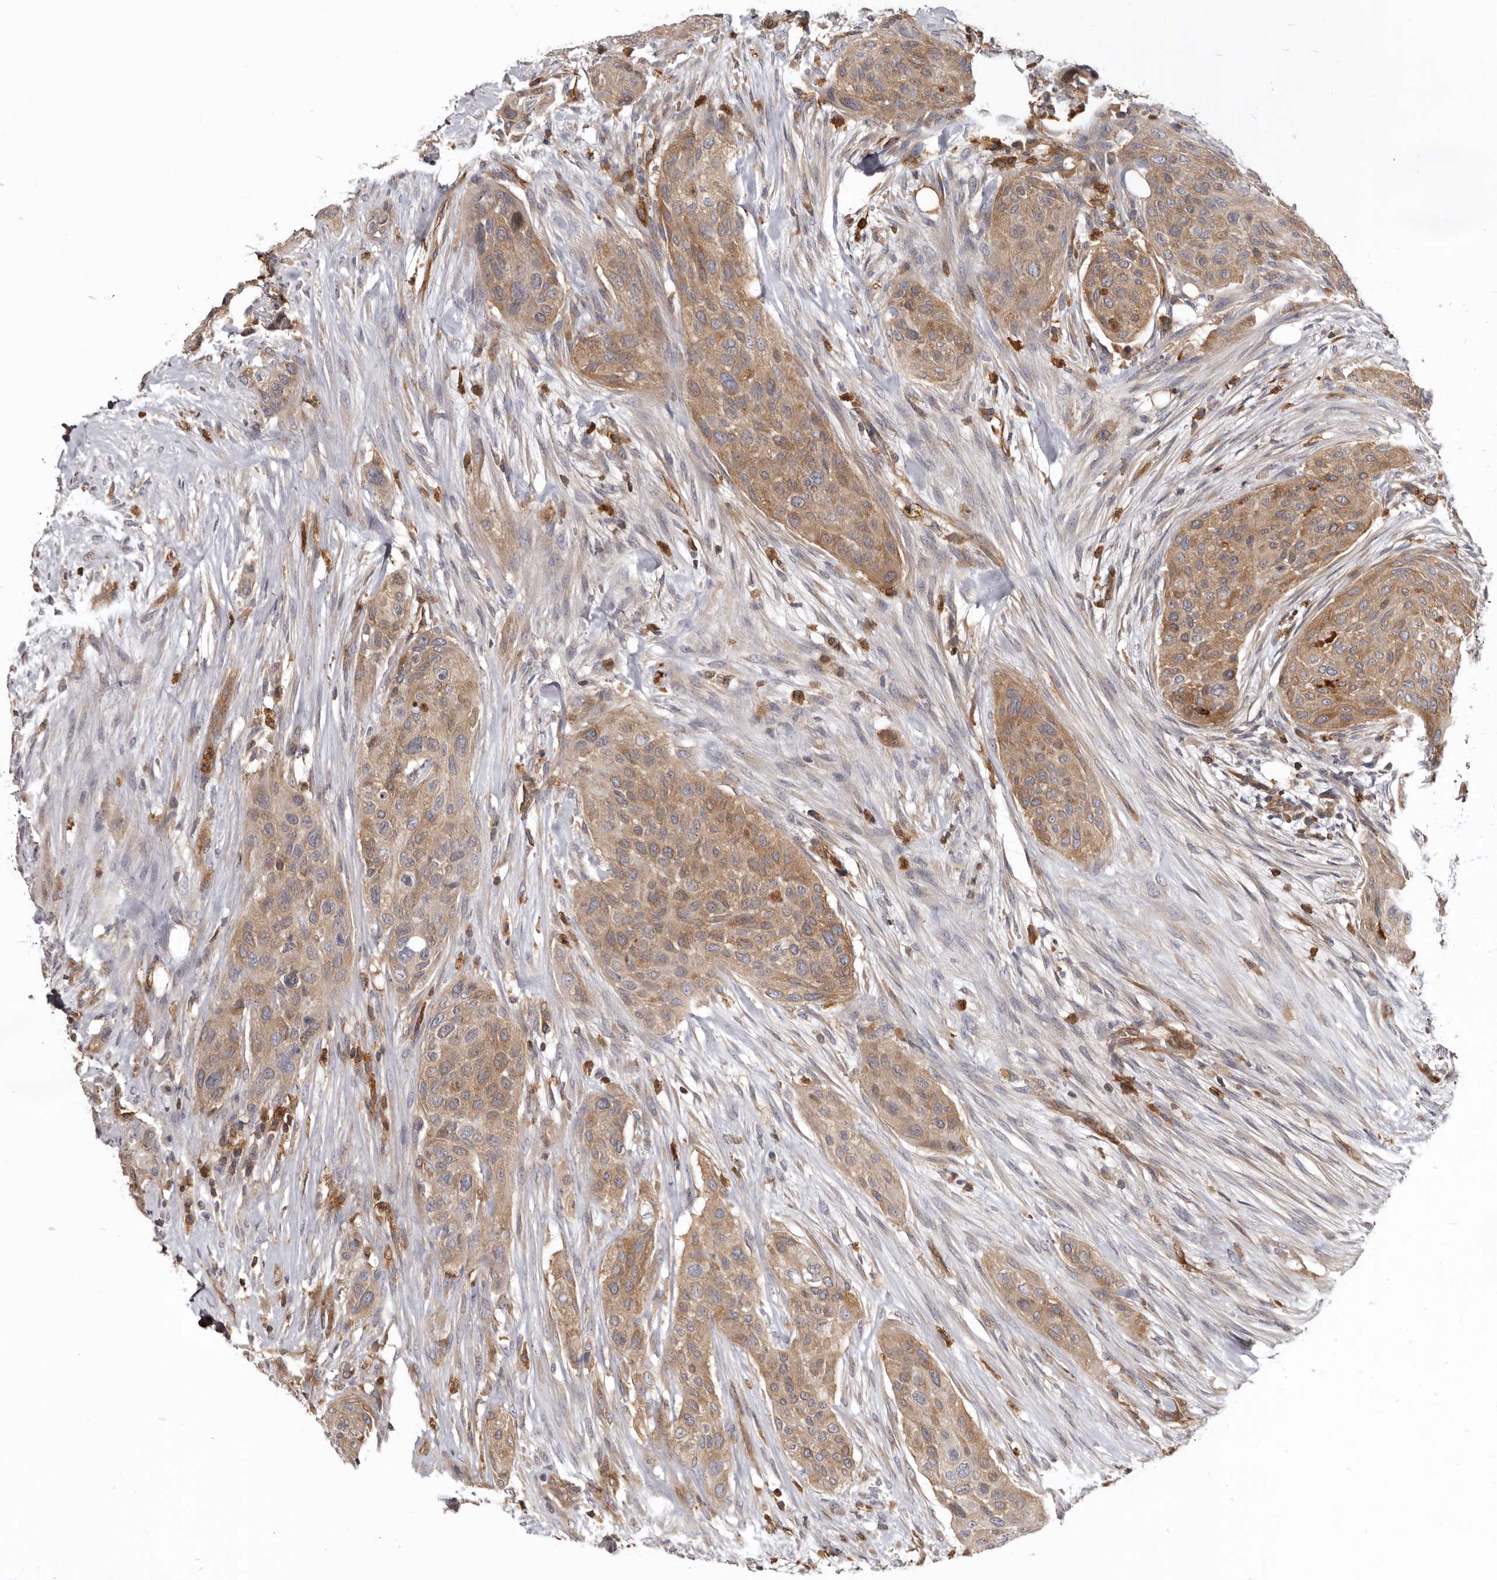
{"staining": {"intensity": "moderate", "quantity": ">75%", "location": "cytoplasmic/membranous"}, "tissue": "urothelial cancer", "cell_type": "Tumor cells", "image_type": "cancer", "snomed": [{"axis": "morphology", "description": "Urothelial carcinoma, High grade"}, {"axis": "topography", "description": "Urinary bladder"}], "caption": "Tumor cells exhibit medium levels of moderate cytoplasmic/membranous expression in about >75% of cells in high-grade urothelial carcinoma.", "gene": "CBL", "patient": {"sex": "male", "age": 35}}